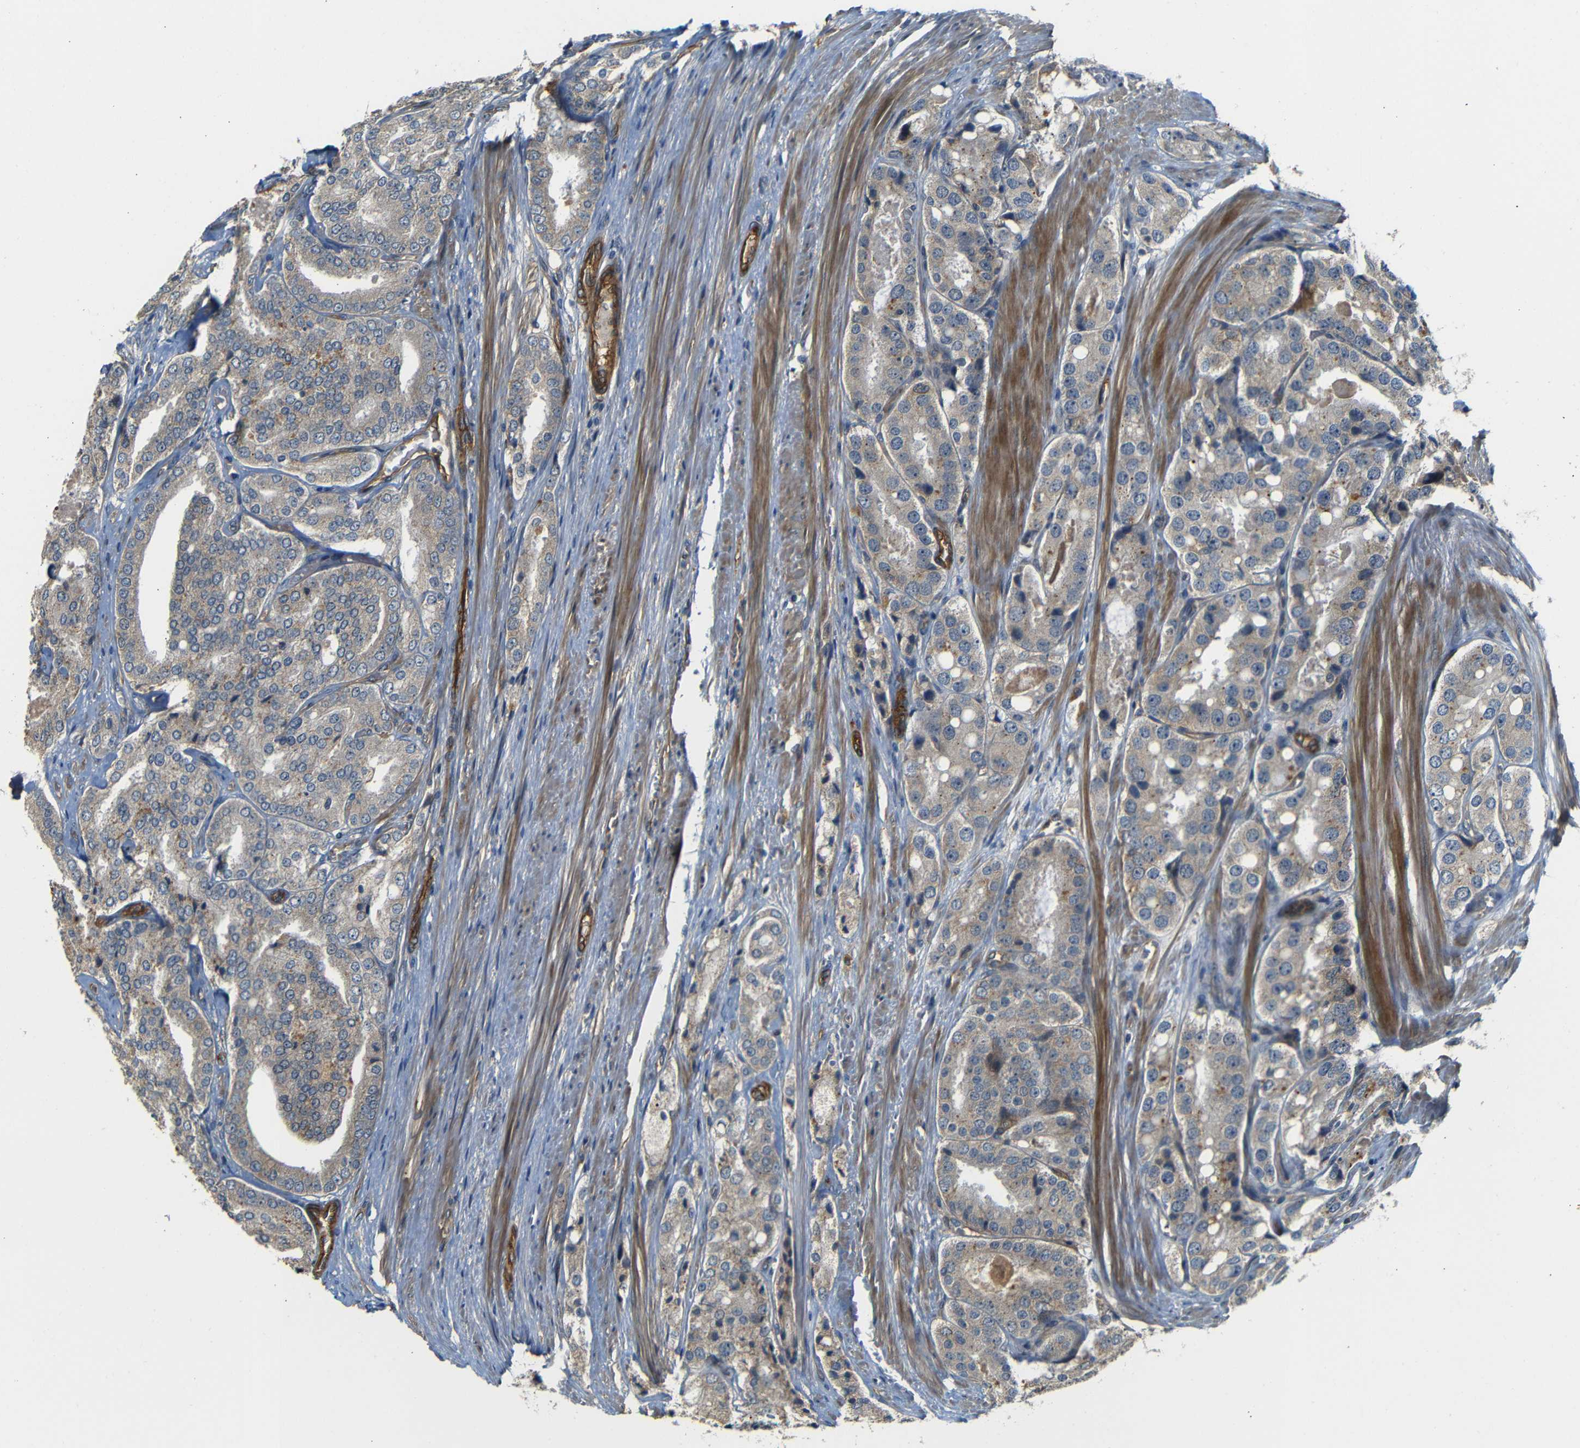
{"staining": {"intensity": "weak", "quantity": "25%-75%", "location": "cytoplasmic/membranous"}, "tissue": "prostate cancer", "cell_type": "Tumor cells", "image_type": "cancer", "snomed": [{"axis": "morphology", "description": "Adenocarcinoma, High grade"}, {"axis": "topography", "description": "Prostate"}], "caption": "Prostate adenocarcinoma (high-grade) stained for a protein (brown) displays weak cytoplasmic/membranous positive staining in about 25%-75% of tumor cells.", "gene": "RELL1", "patient": {"sex": "male", "age": 65}}